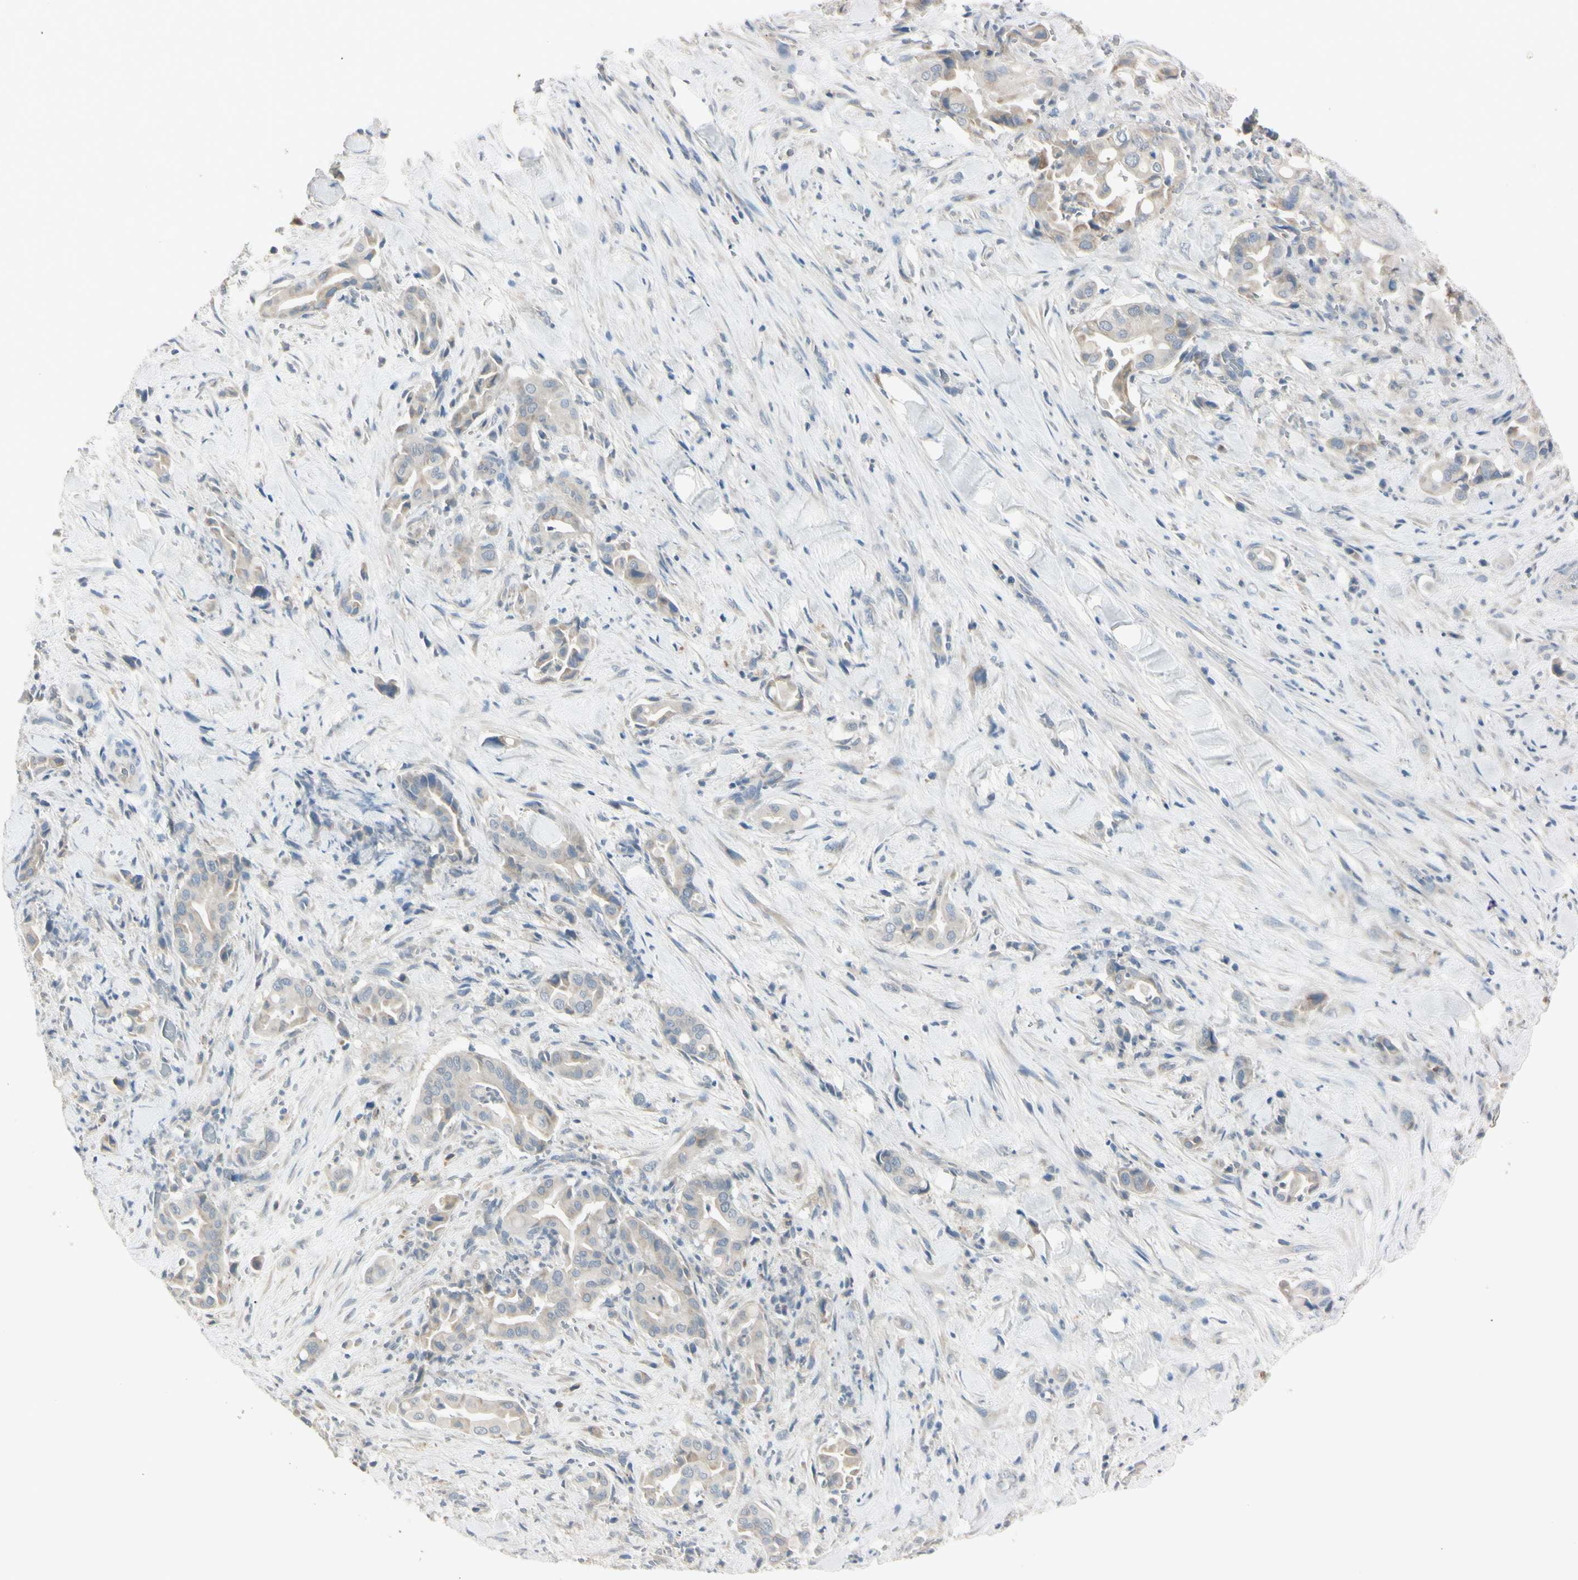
{"staining": {"intensity": "weak", "quantity": "25%-75%", "location": "cytoplasmic/membranous"}, "tissue": "liver cancer", "cell_type": "Tumor cells", "image_type": "cancer", "snomed": [{"axis": "morphology", "description": "Cholangiocarcinoma"}, {"axis": "topography", "description": "Liver"}], "caption": "Protein analysis of liver cholangiocarcinoma tissue shows weak cytoplasmic/membranous expression in about 25%-75% of tumor cells.", "gene": "AATK", "patient": {"sex": "female", "age": 68}}